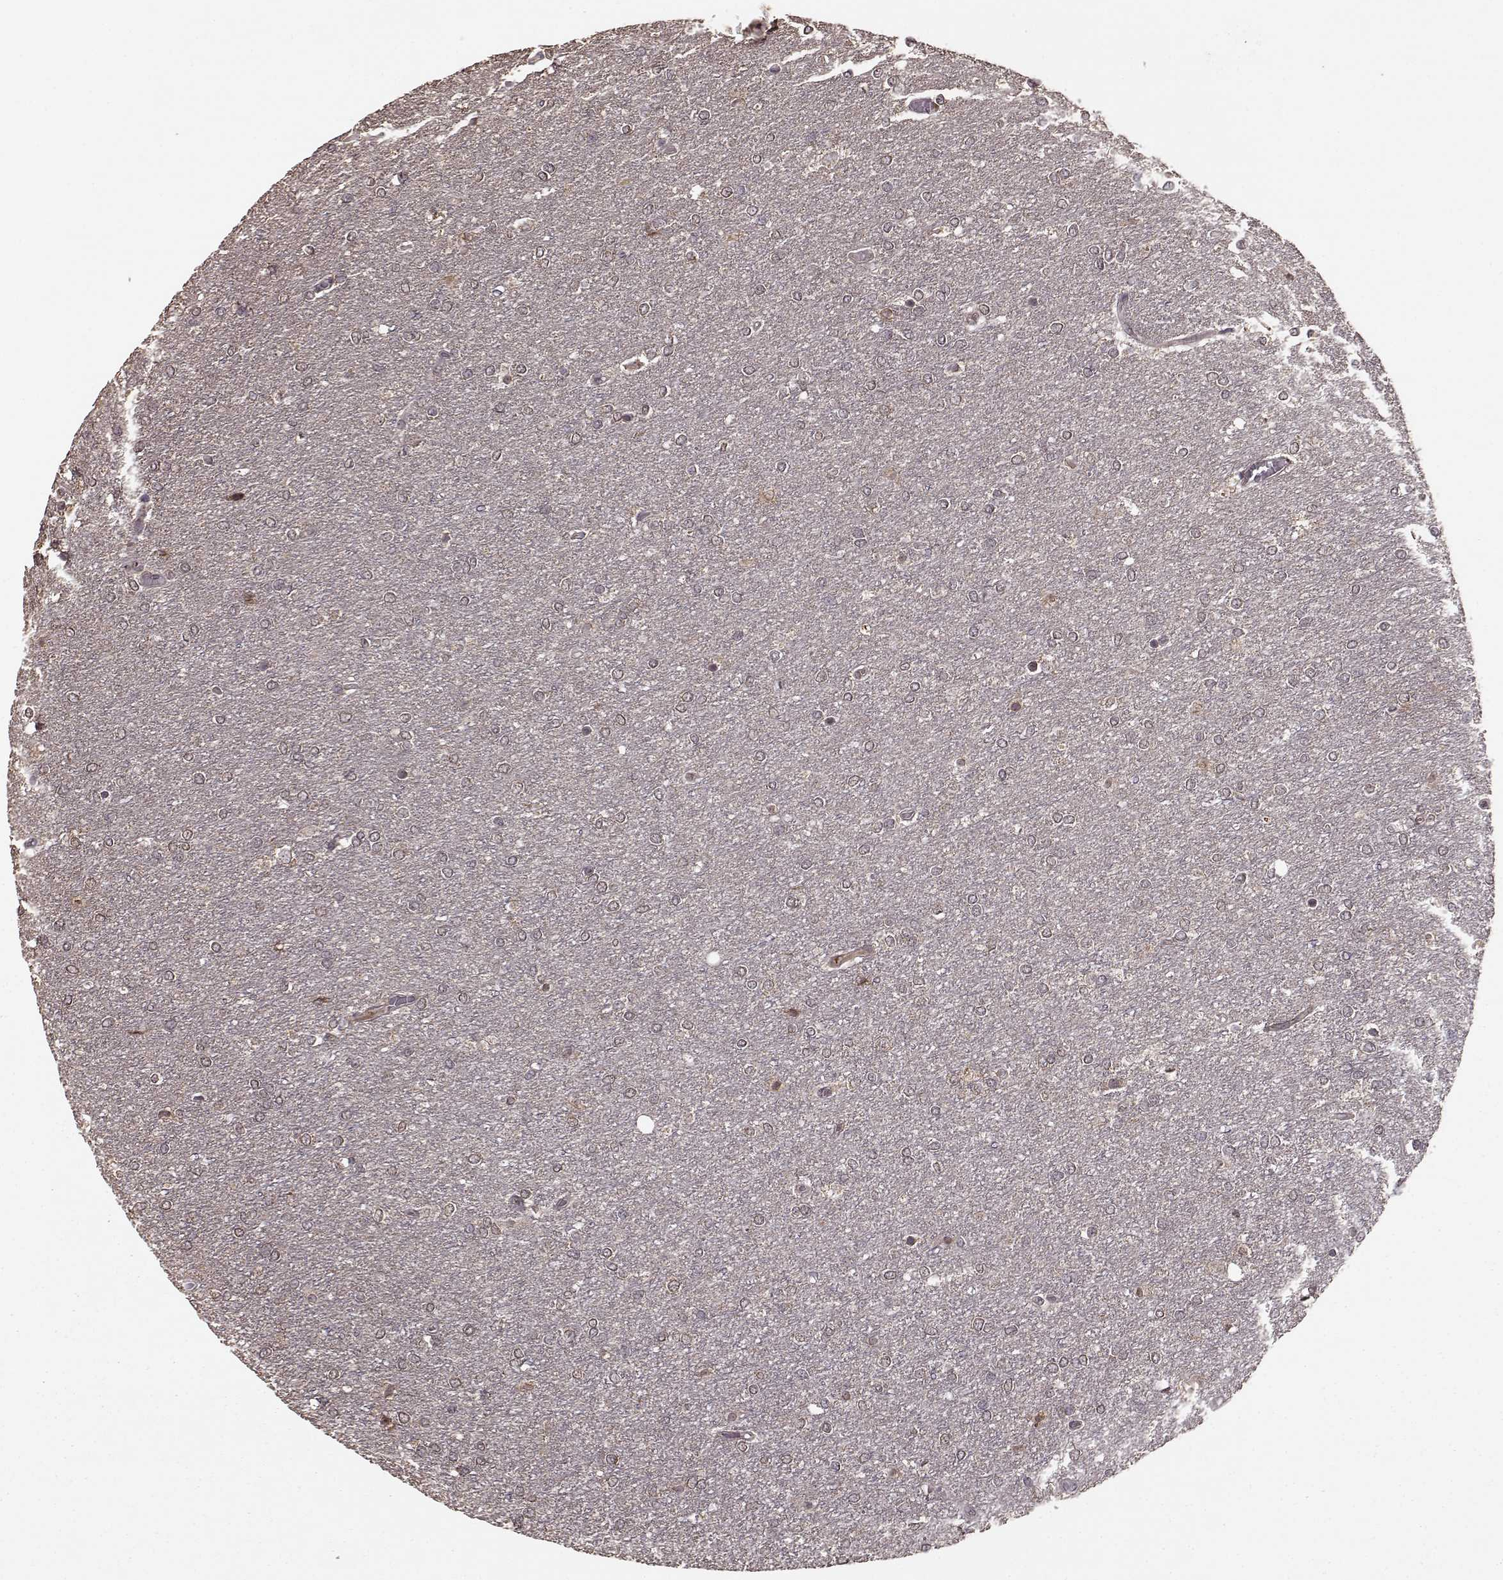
{"staining": {"intensity": "negative", "quantity": "none", "location": "none"}, "tissue": "glioma", "cell_type": "Tumor cells", "image_type": "cancer", "snomed": [{"axis": "morphology", "description": "Glioma, malignant, High grade"}, {"axis": "topography", "description": "Brain"}], "caption": "Tumor cells are negative for protein expression in human glioma.", "gene": "YIPF5", "patient": {"sex": "female", "age": 61}}